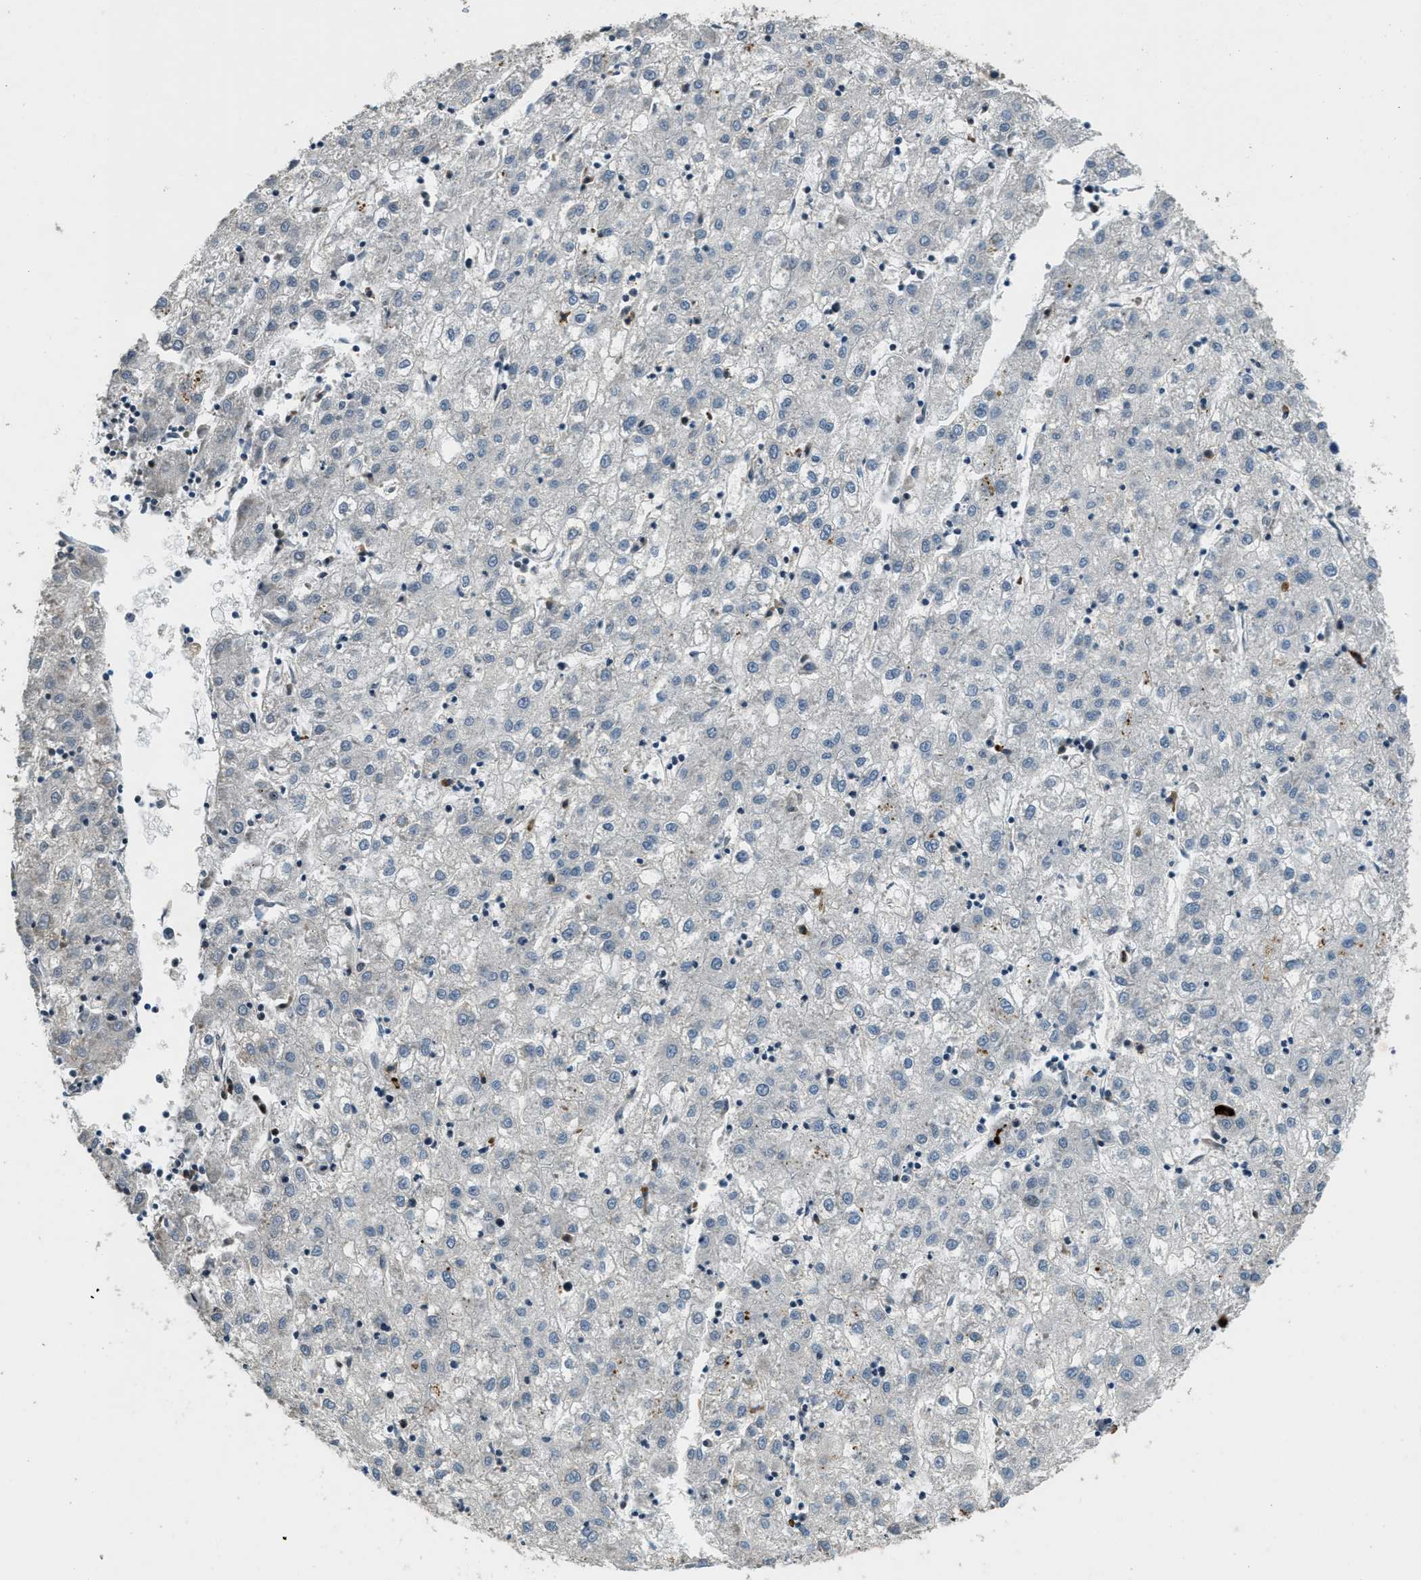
{"staining": {"intensity": "negative", "quantity": "none", "location": "none"}, "tissue": "liver cancer", "cell_type": "Tumor cells", "image_type": "cancer", "snomed": [{"axis": "morphology", "description": "Carcinoma, Hepatocellular, NOS"}, {"axis": "topography", "description": "Liver"}], "caption": "DAB (3,3'-diaminobenzidine) immunohistochemical staining of liver cancer displays no significant staining in tumor cells.", "gene": "HERC2", "patient": {"sex": "male", "age": 72}}